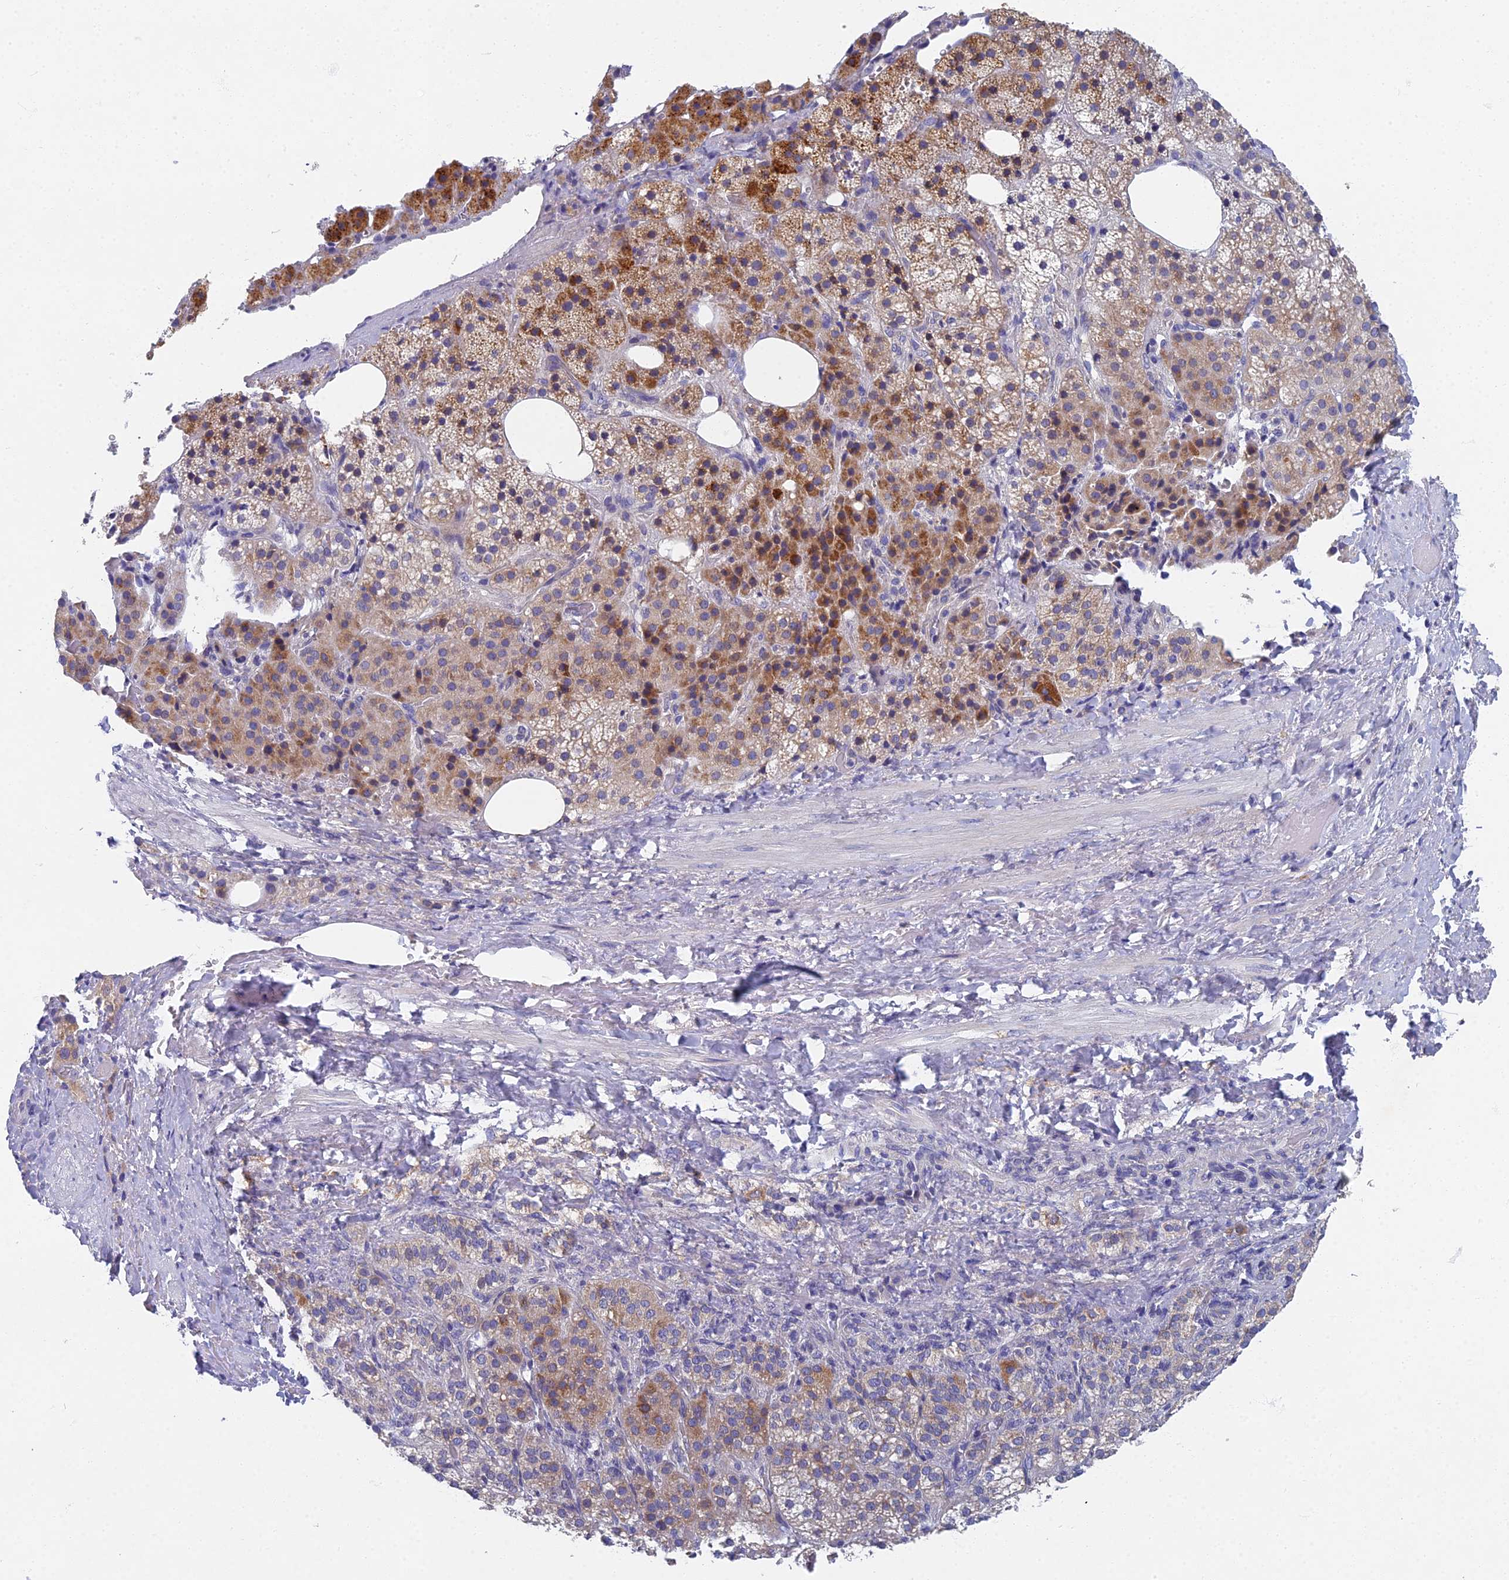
{"staining": {"intensity": "moderate", "quantity": "25%-75%", "location": "cytoplasmic/membranous"}, "tissue": "adrenal gland", "cell_type": "Glandular cells", "image_type": "normal", "snomed": [{"axis": "morphology", "description": "Normal tissue, NOS"}, {"axis": "topography", "description": "Adrenal gland"}], "caption": "Immunohistochemical staining of benign human adrenal gland displays medium levels of moderate cytoplasmic/membranous staining in about 25%-75% of glandular cells. (DAB (3,3'-diaminobenzidine) IHC, brown staining for protein, blue staining for nuclei).", "gene": "SPIN4", "patient": {"sex": "female", "age": 59}}